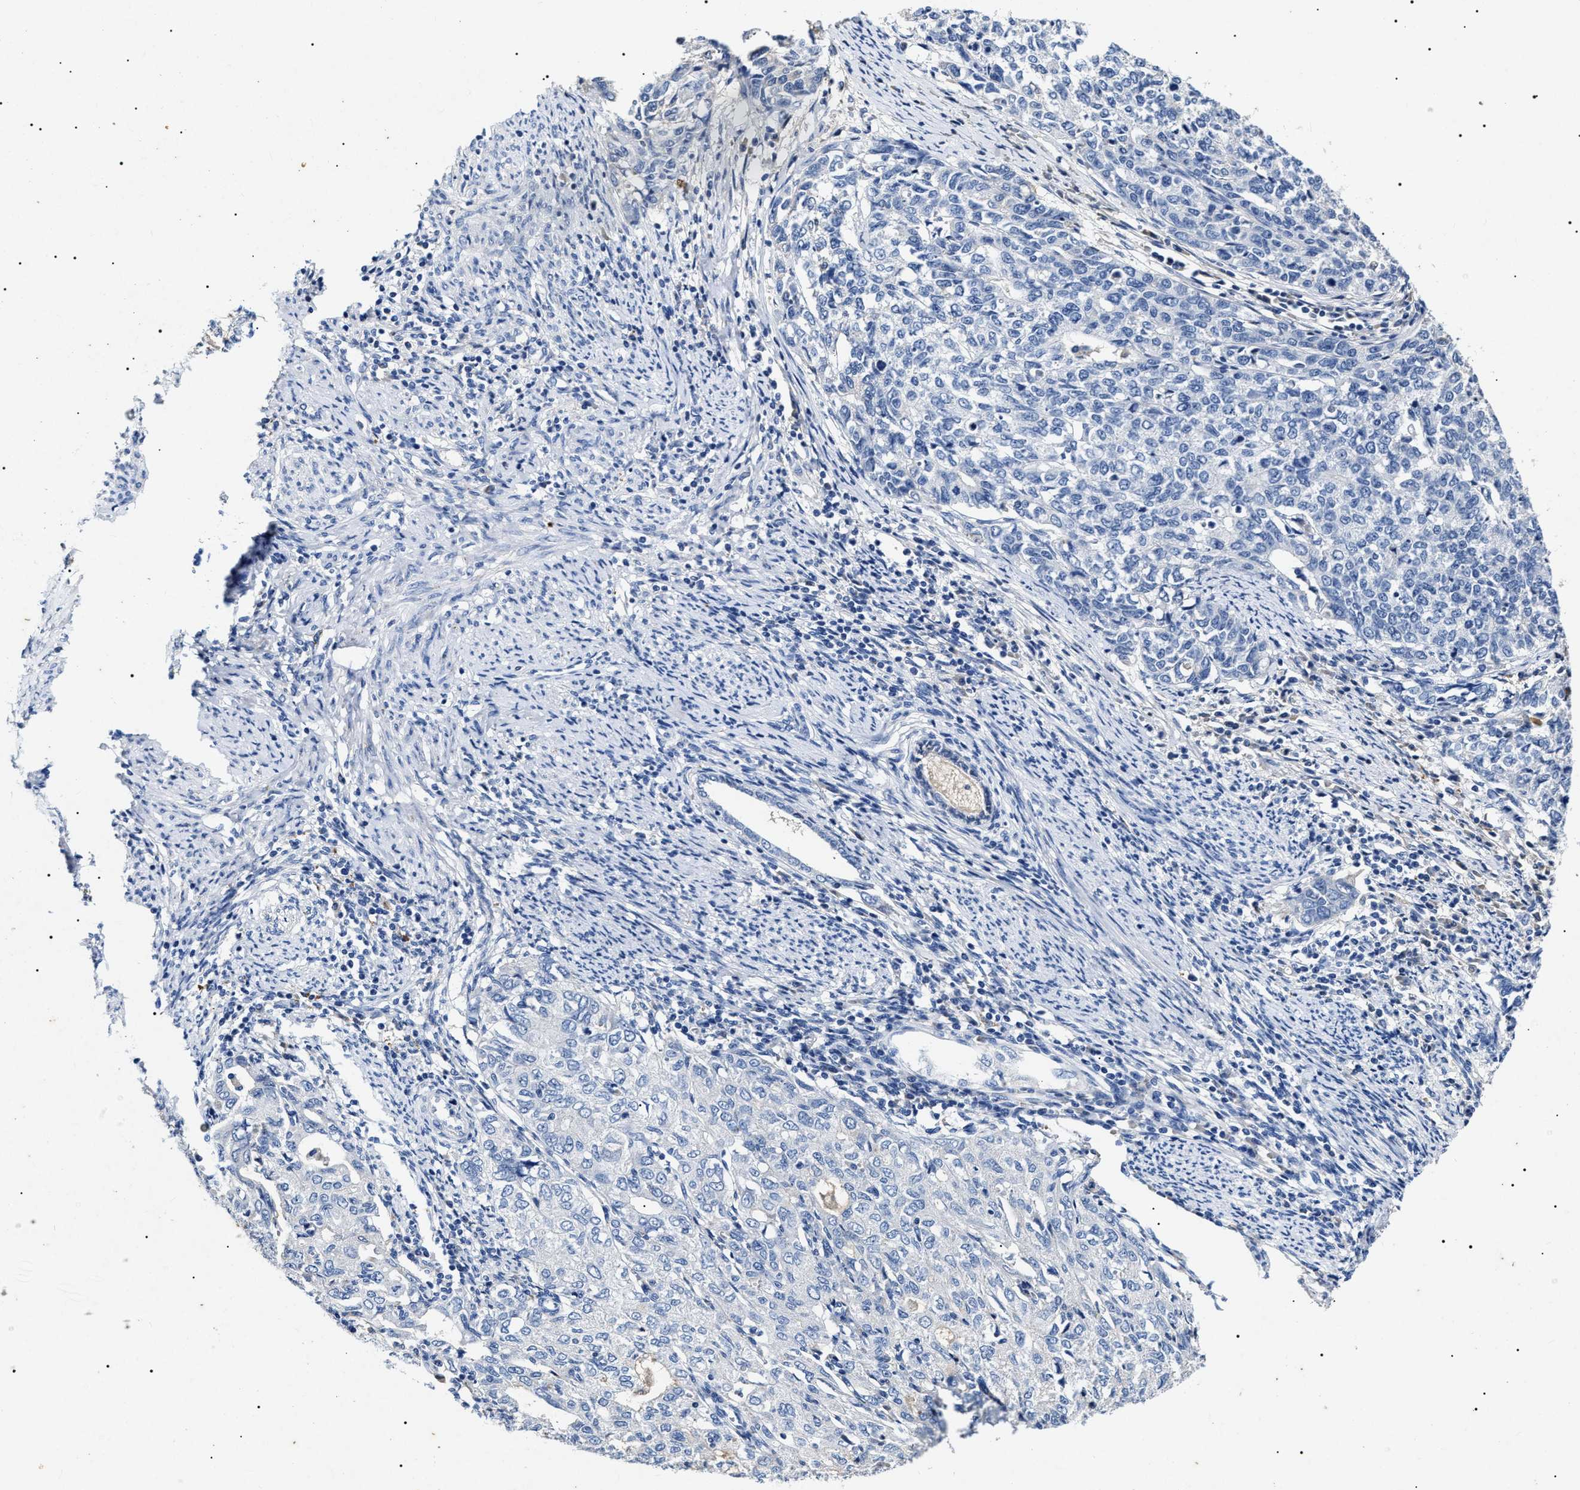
{"staining": {"intensity": "negative", "quantity": "none", "location": "none"}, "tissue": "cervical cancer", "cell_type": "Tumor cells", "image_type": "cancer", "snomed": [{"axis": "morphology", "description": "Squamous cell carcinoma, NOS"}, {"axis": "topography", "description": "Cervix"}], "caption": "Immunohistochemical staining of human cervical cancer reveals no significant staining in tumor cells.", "gene": "LRRC8E", "patient": {"sex": "female", "age": 63}}